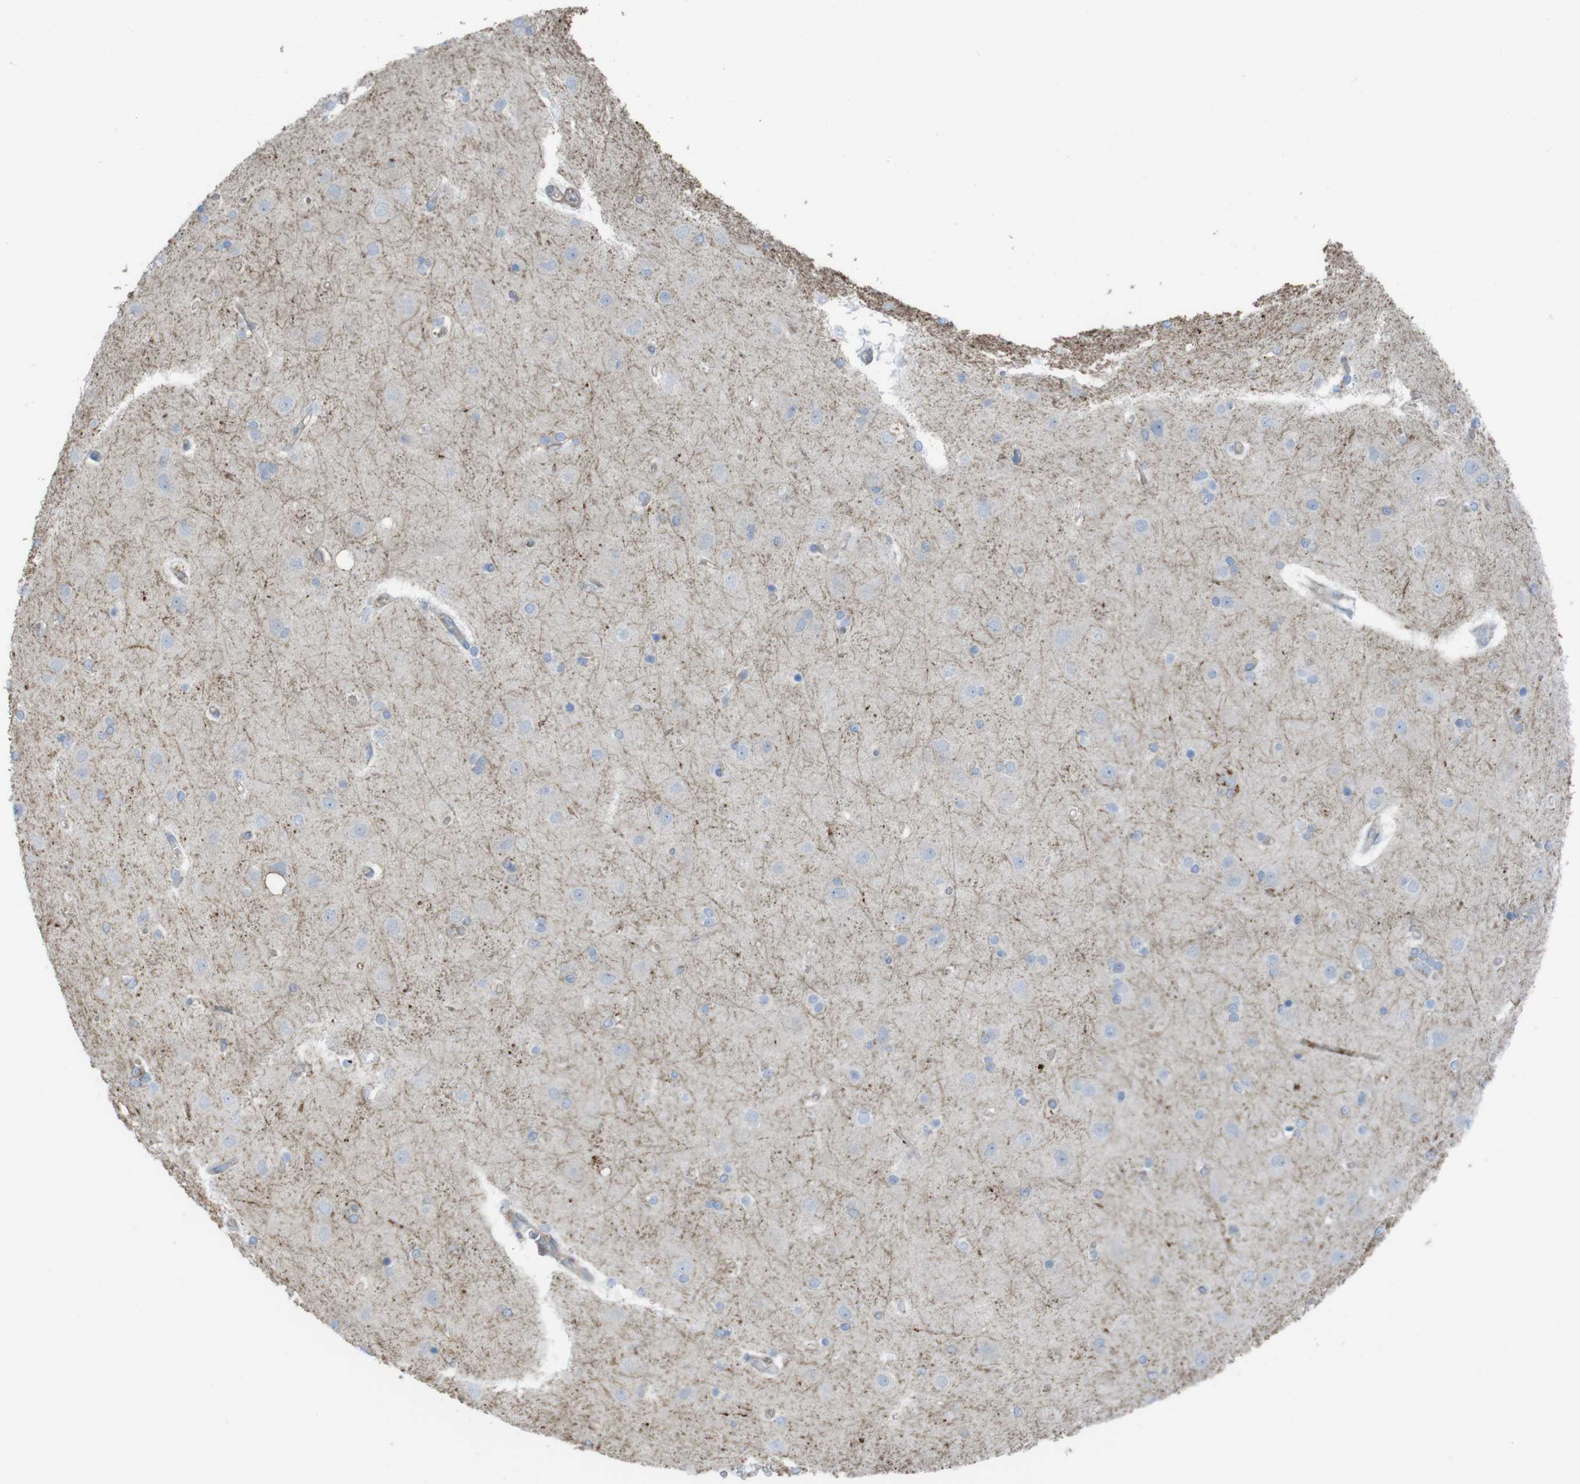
{"staining": {"intensity": "negative", "quantity": "none", "location": "none"}, "tissue": "cerebral cortex", "cell_type": "Endothelial cells", "image_type": "normal", "snomed": [{"axis": "morphology", "description": "Normal tissue, NOS"}, {"axis": "topography", "description": "Cerebral cortex"}], "caption": "The IHC histopathology image has no significant positivity in endothelial cells of cerebral cortex.", "gene": "PREX2", "patient": {"sex": "female", "age": 54}}